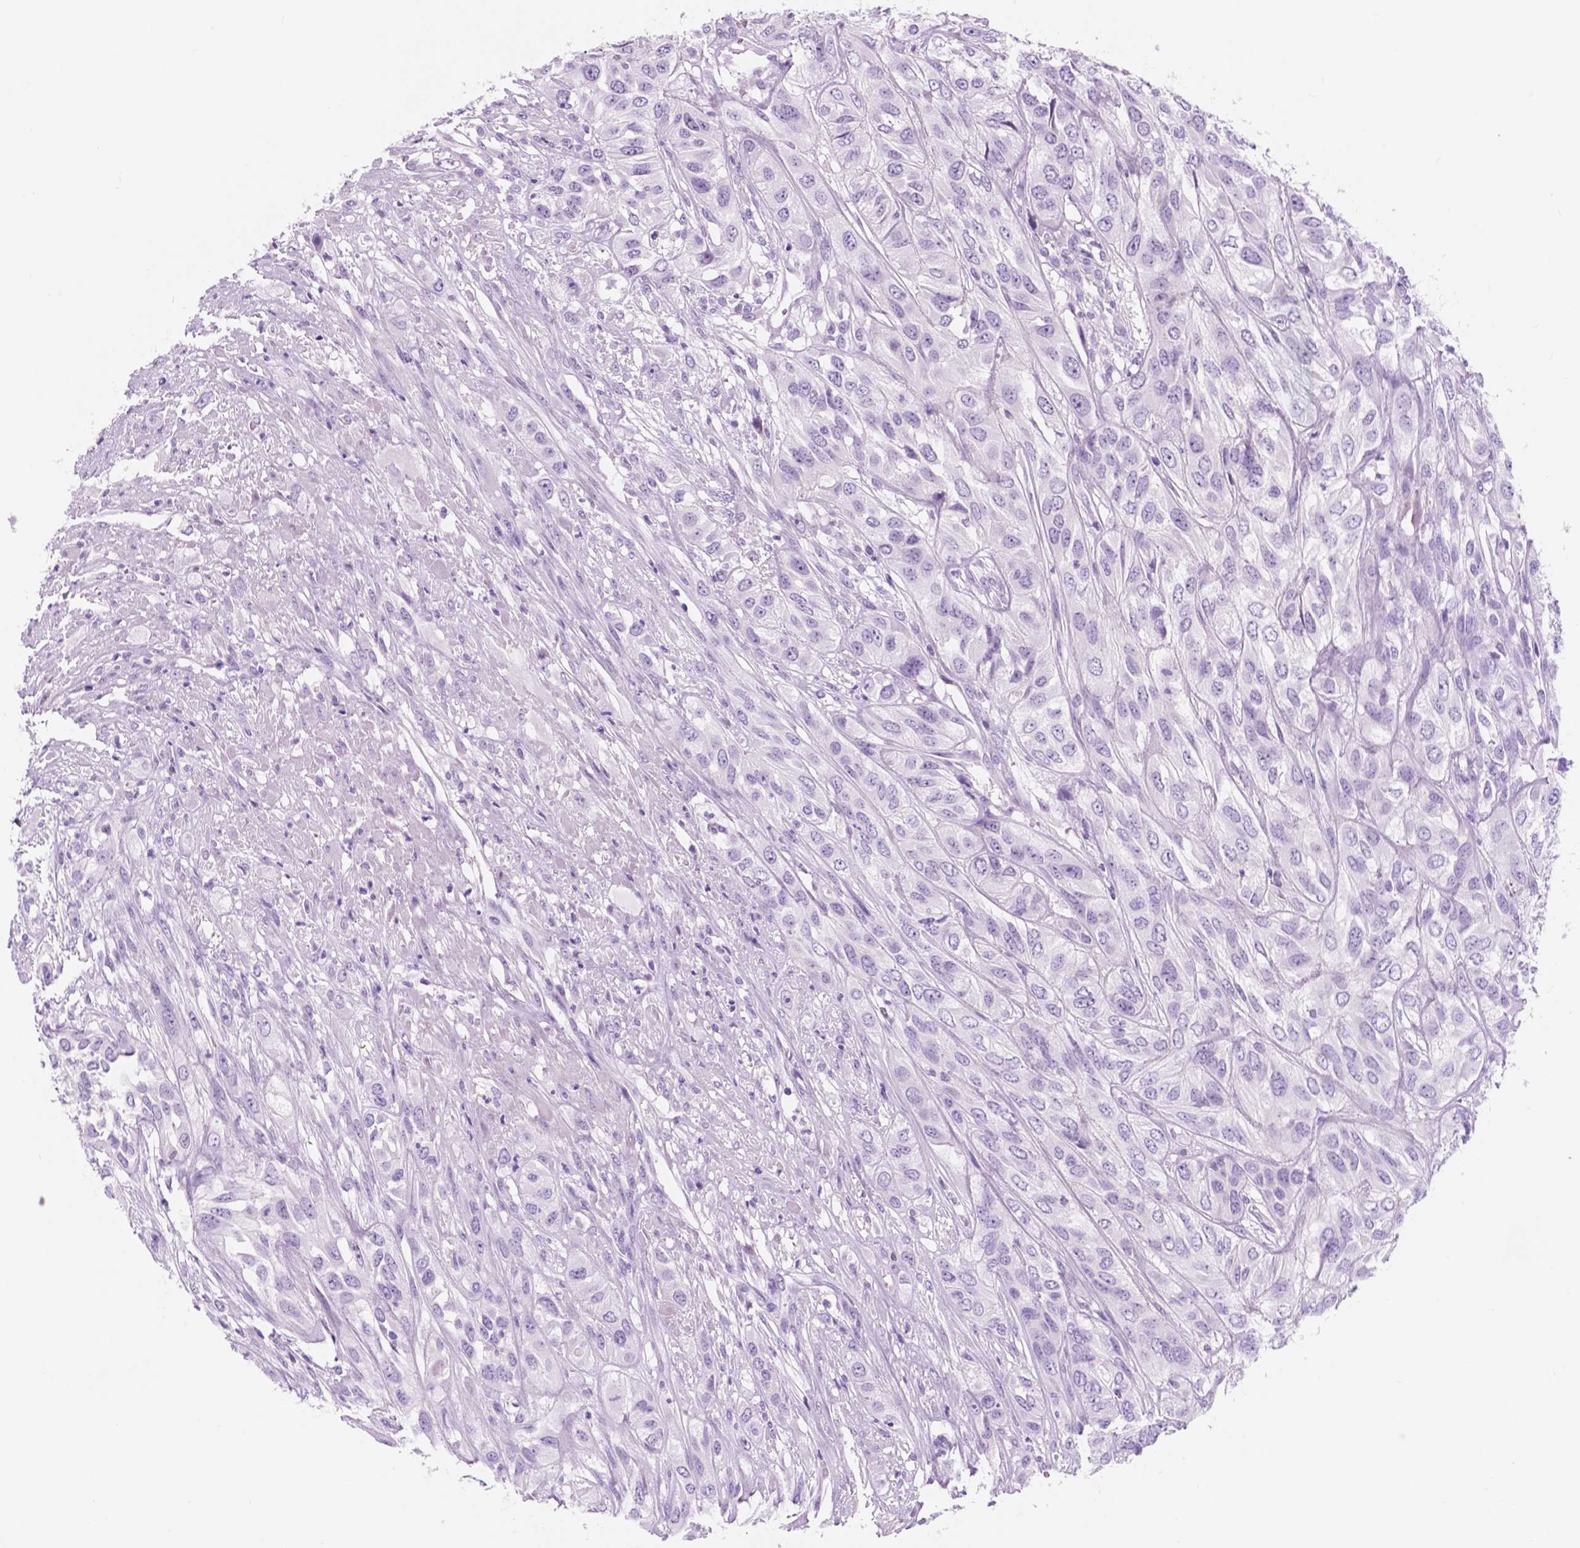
{"staining": {"intensity": "negative", "quantity": "none", "location": "none"}, "tissue": "urothelial cancer", "cell_type": "Tumor cells", "image_type": "cancer", "snomed": [{"axis": "morphology", "description": "Urothelial carcinoma, High grade"}, {"axis": "topography", "description": "Urinary bladder"}], "caption": "Urothelial carcinoma (high-grade) stained for a protein using immunohistochemistry (IHC) shows no staining tumor cells.", "gene": "CUZD1", "patient": {"sex": "male", "age": 67}}